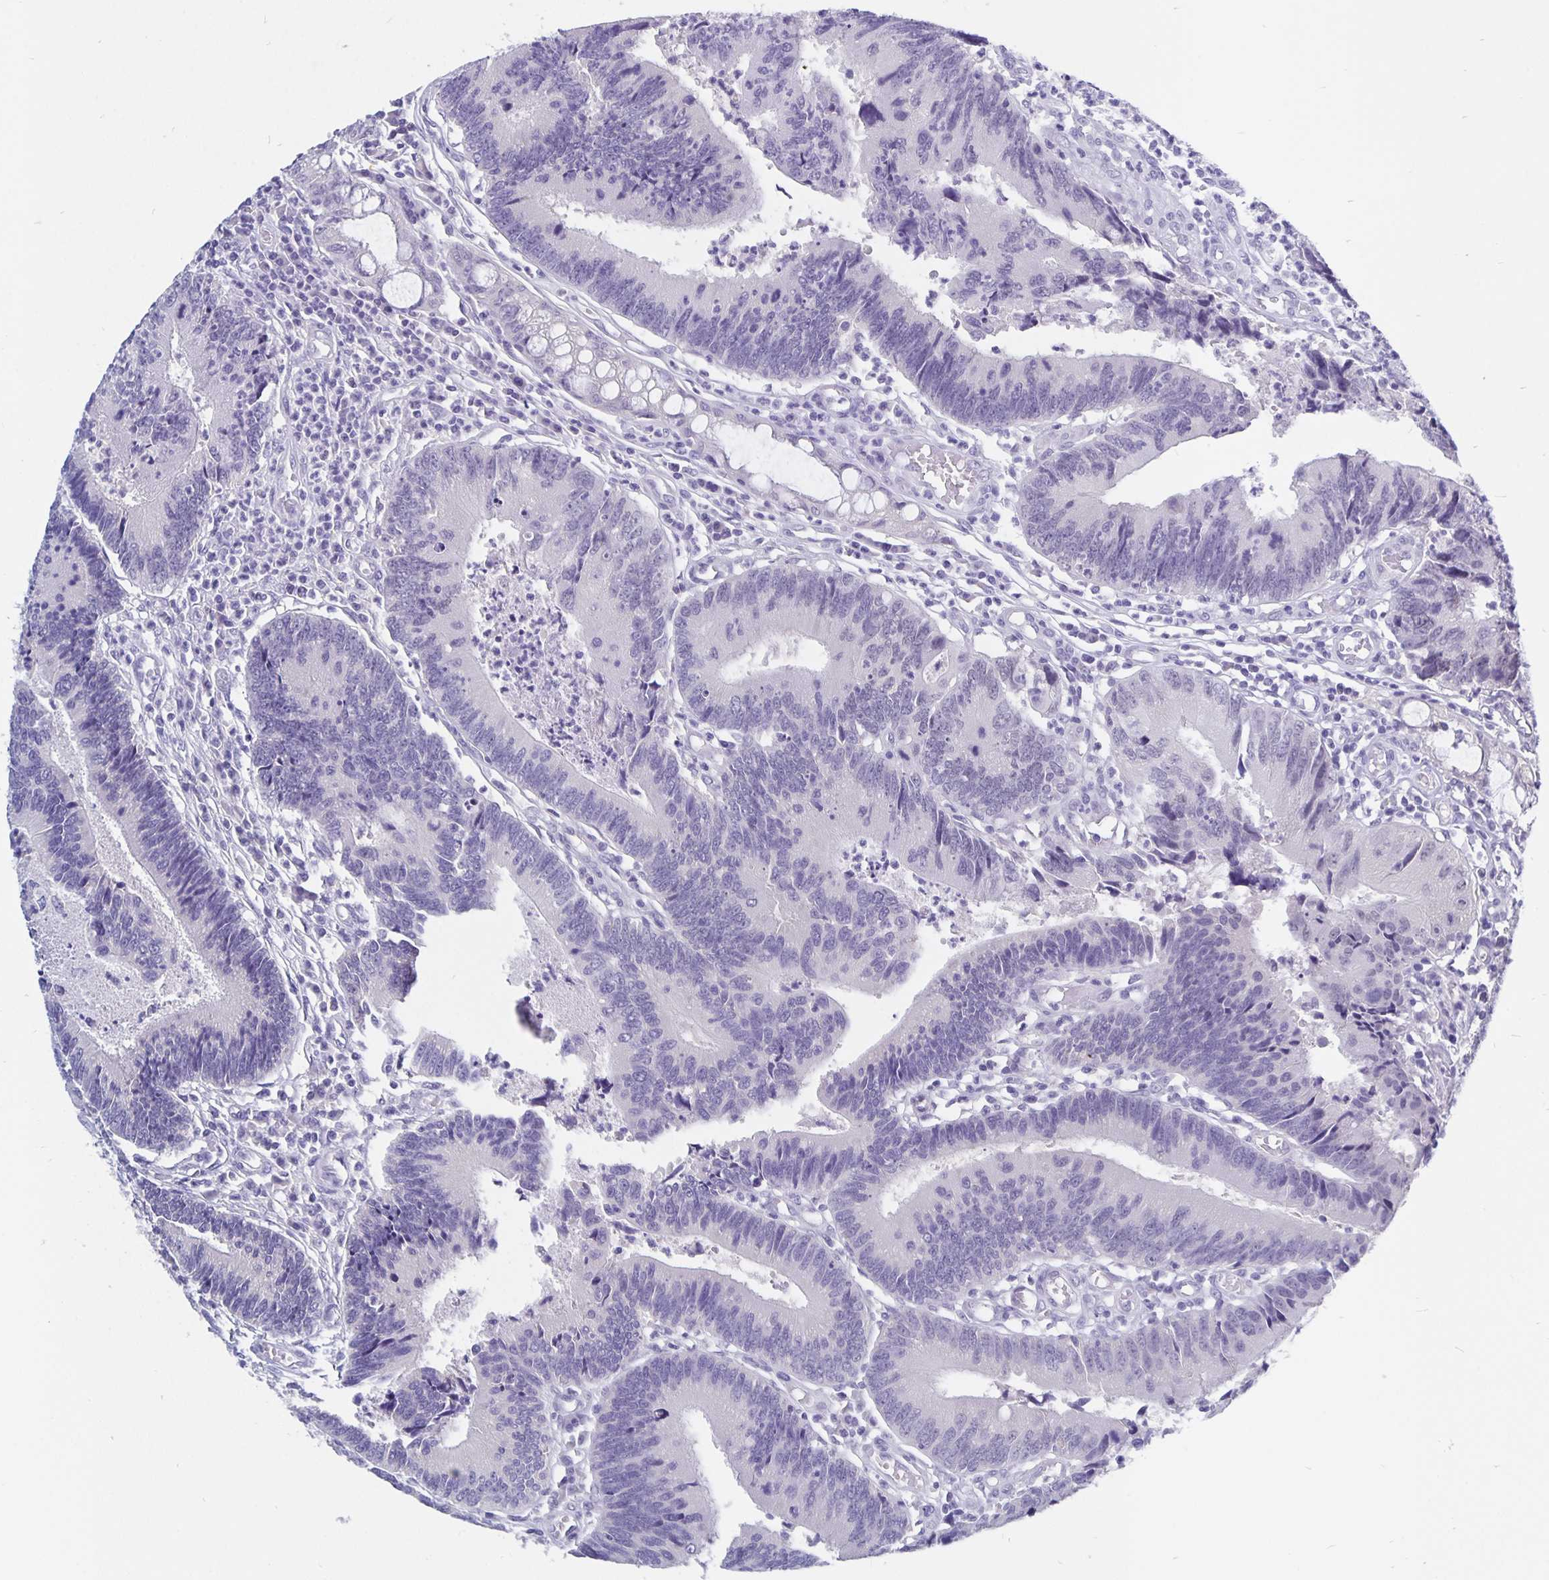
{"staining": {"intensity": "negative", "quantity": "none", "location": "none"}, "tissue": "colorectal cancer", "cell_type": "Tumor cells", "image_type": "cancer", "snomed": [{"axis": "morphology", "description": "Adenocarcinoma, NOS"}, {"axis": "topography", "description": "Colon"}], "caption": "A micrograph of human colorectal adenocarcinoma is negative for staining in tumor cells.", "gene": "ODF3B", "patient": {"sex": "female", "age": 67}}